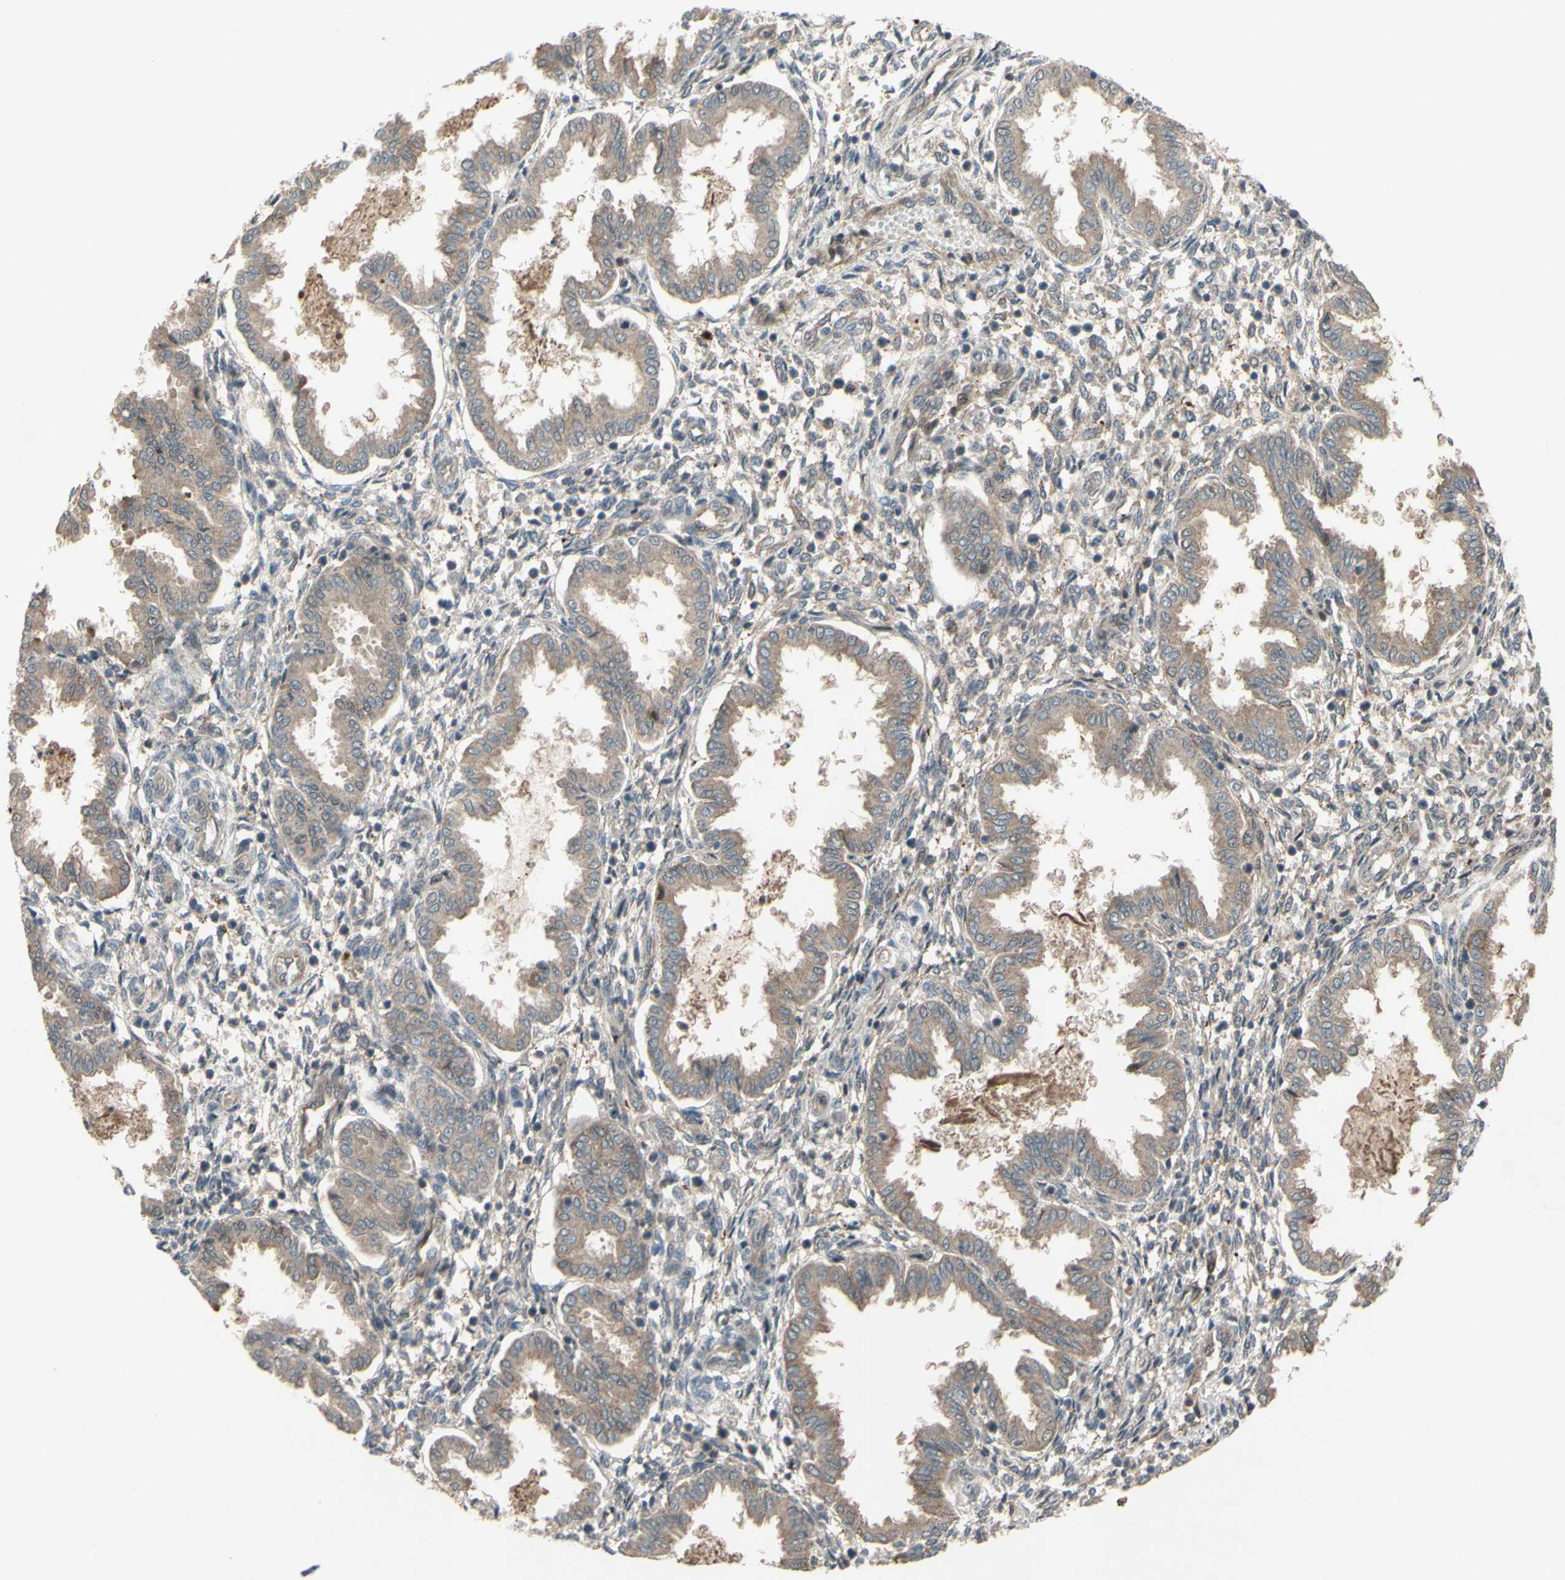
{"staining": {"intensity": "moderate", "quantity": ">75%", "location": "cytoplasmic/membranous"}, "tissue": "endometrium", "cell_type": "Cells in endometrial stroma", "image_type": "normal", "snomed": [{"axis": "morphology", "description": "Normal tissue, NOS"}, {"axis": "topography", "description": "Endometrium"}], "caption": "Immunohistochemistry (IHC) image of unremarkable endometrium: endometrium stained using immunohistochemistry (IHC) exhibits medium levels of moderate protein expression localized specifically in the cytoplasmic/membranous of cells in endometrial stroma, appearing as a cytoplasmic/membranous brown color.", "gene": "SHROOM4", "patient": {"sex": "female", "age": 33}}